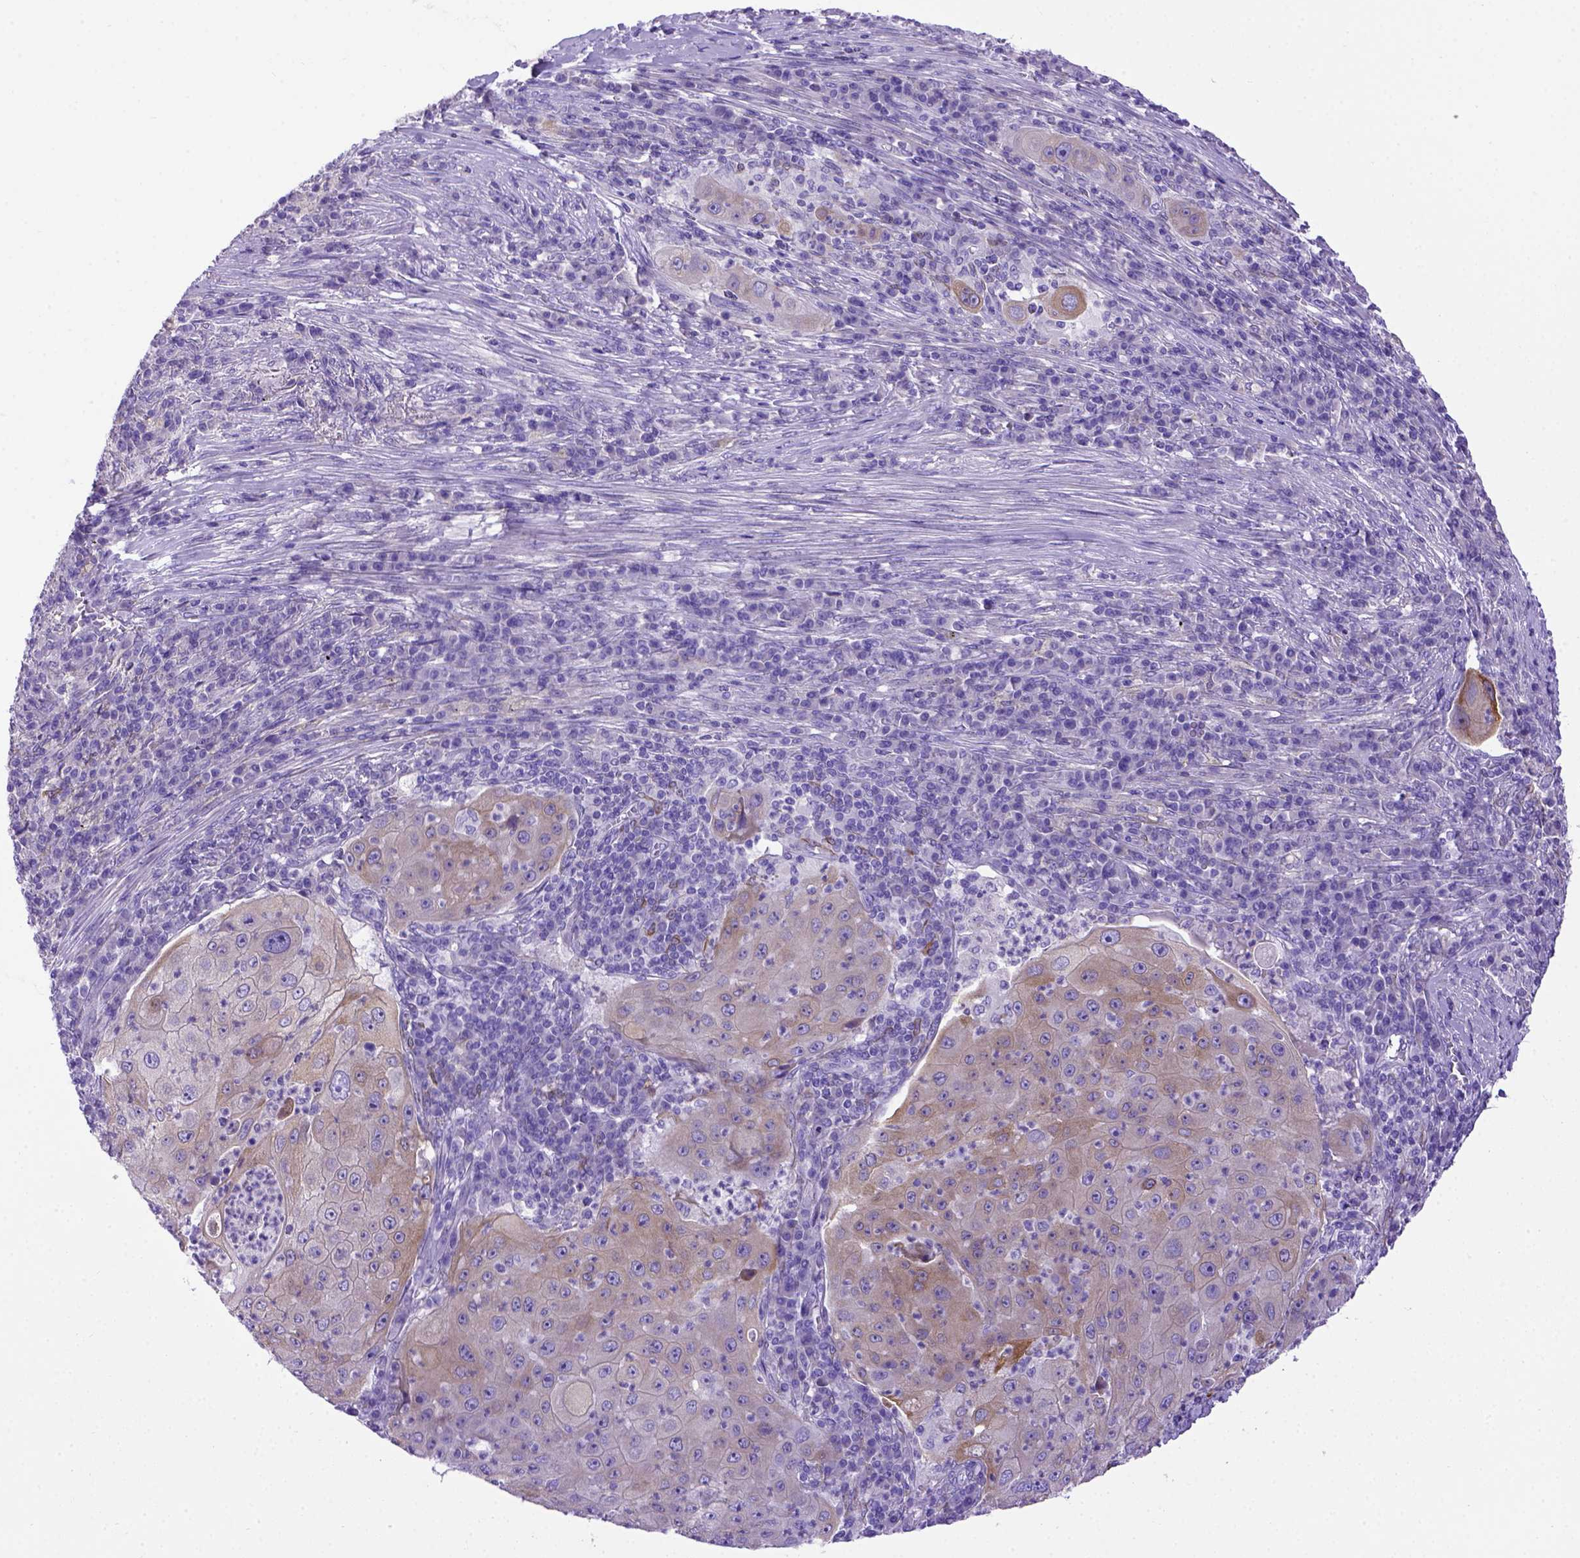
{"staining": {"intensity": "weak", "quantity": ">75%", "location": "cytoplasmic/membranous"}, "tissue": "lung cancer", "cell_type": "Tumor cells", "image_type": "cancer", "snomed": [{"axis": "morphology", "description": "Squamous cell carcinoma, NOS"}, {"axis": "topography", "description": "Lung"}], "caption": "Squamous cell carcinoma (lung) stained with a protein marker displays weak staining in tumor cells.", "gene": "PTGES", "patient": {"sex": "female", "age": 59}}